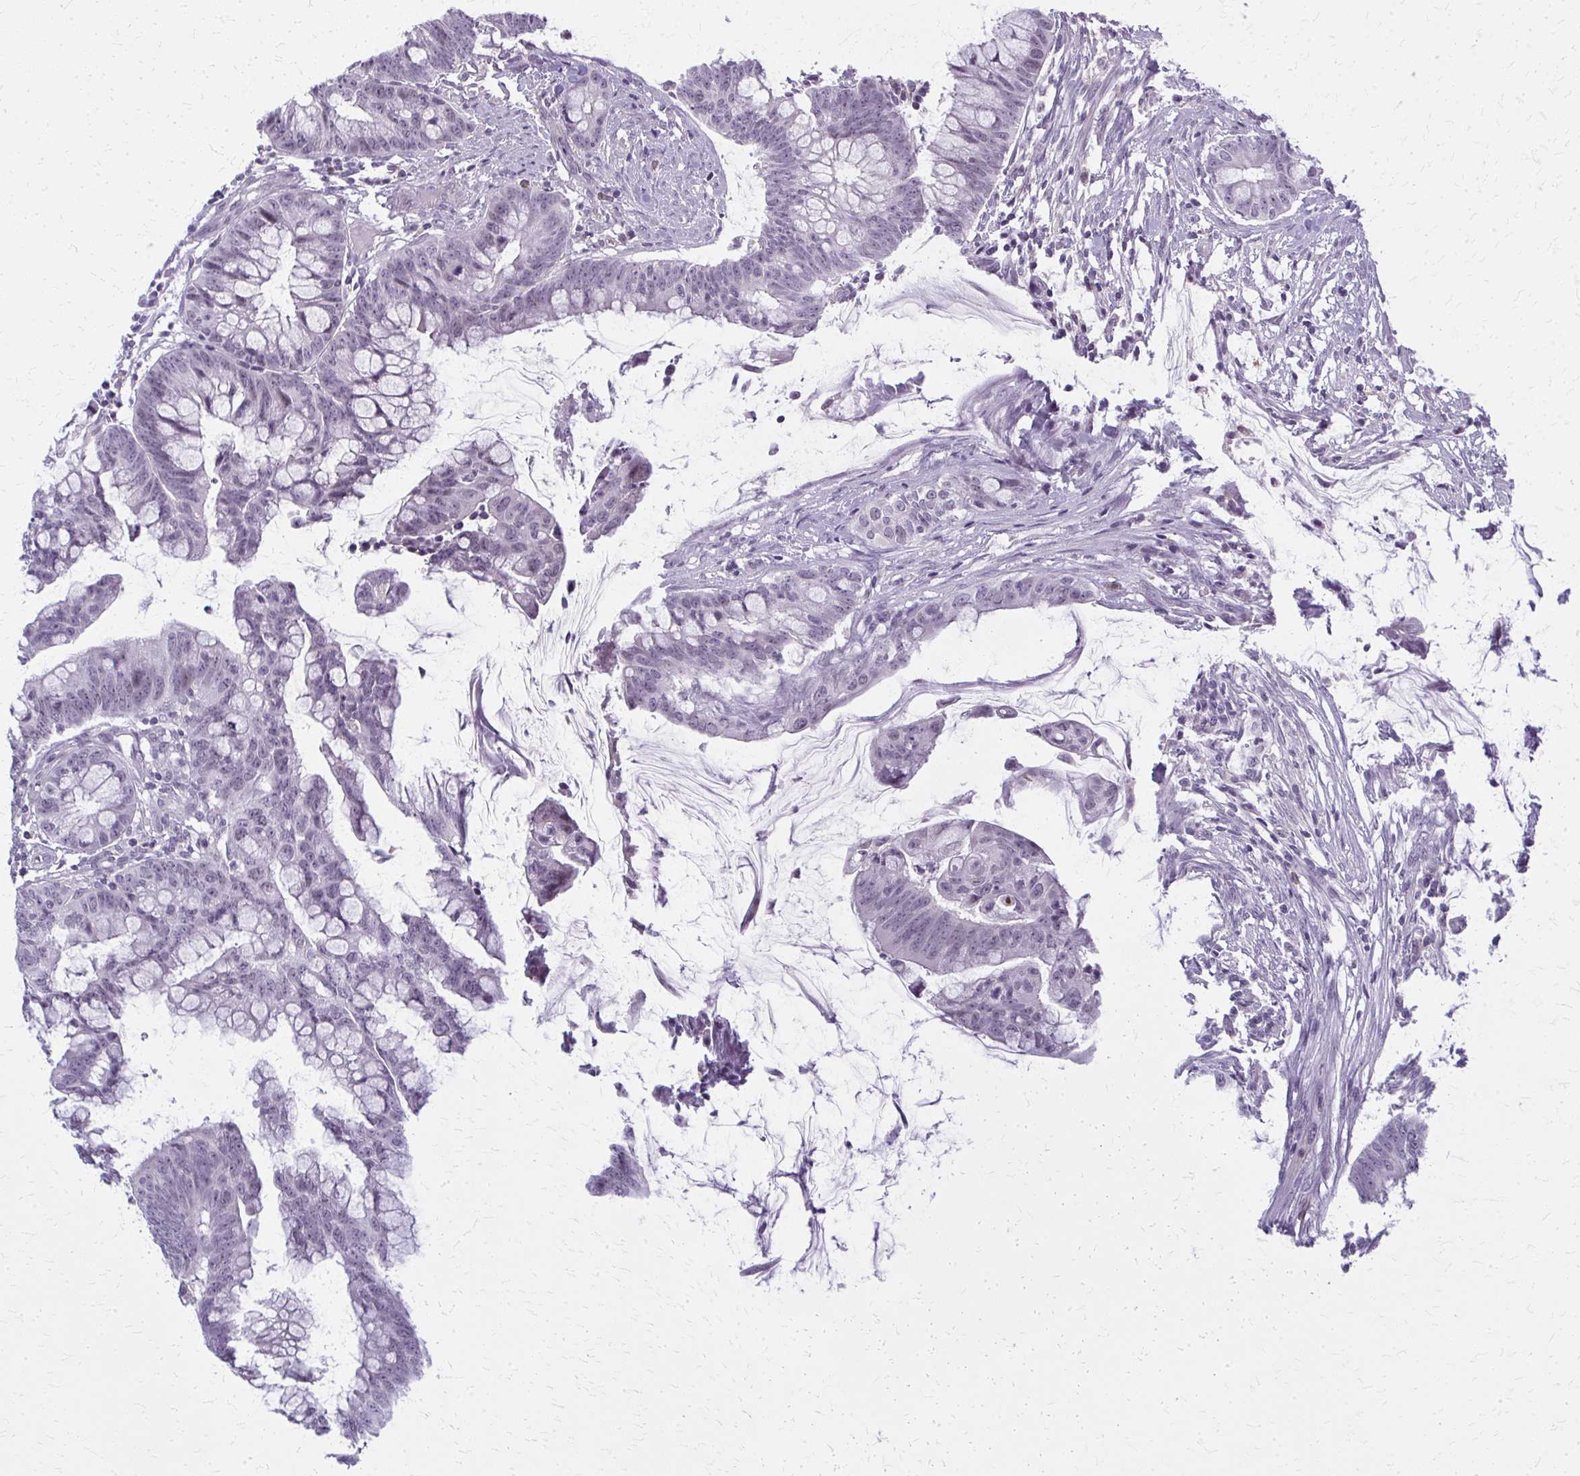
{"staining": {"intensity": "negative", "quantity": "none", "location": "none"}, "tissue": "colorectal cancer", "cell_type": "Tumor cells", "image_type": "cancer", "snomed": [{"axis": "morphology", "description": "Adenocarcinoma, NOS"}, {"axis": "topography", "description": "Colon"}], "caption": "IHC photomicrograph of neoplastic tissue: adenocarcinoma (colorectal) stained with DAB (3,3'-diaminobenzidine) reveals no significant protein expression in tumor cells.", "gene": "CASQ2", "patient": {"sex": "male", "age": 62}}